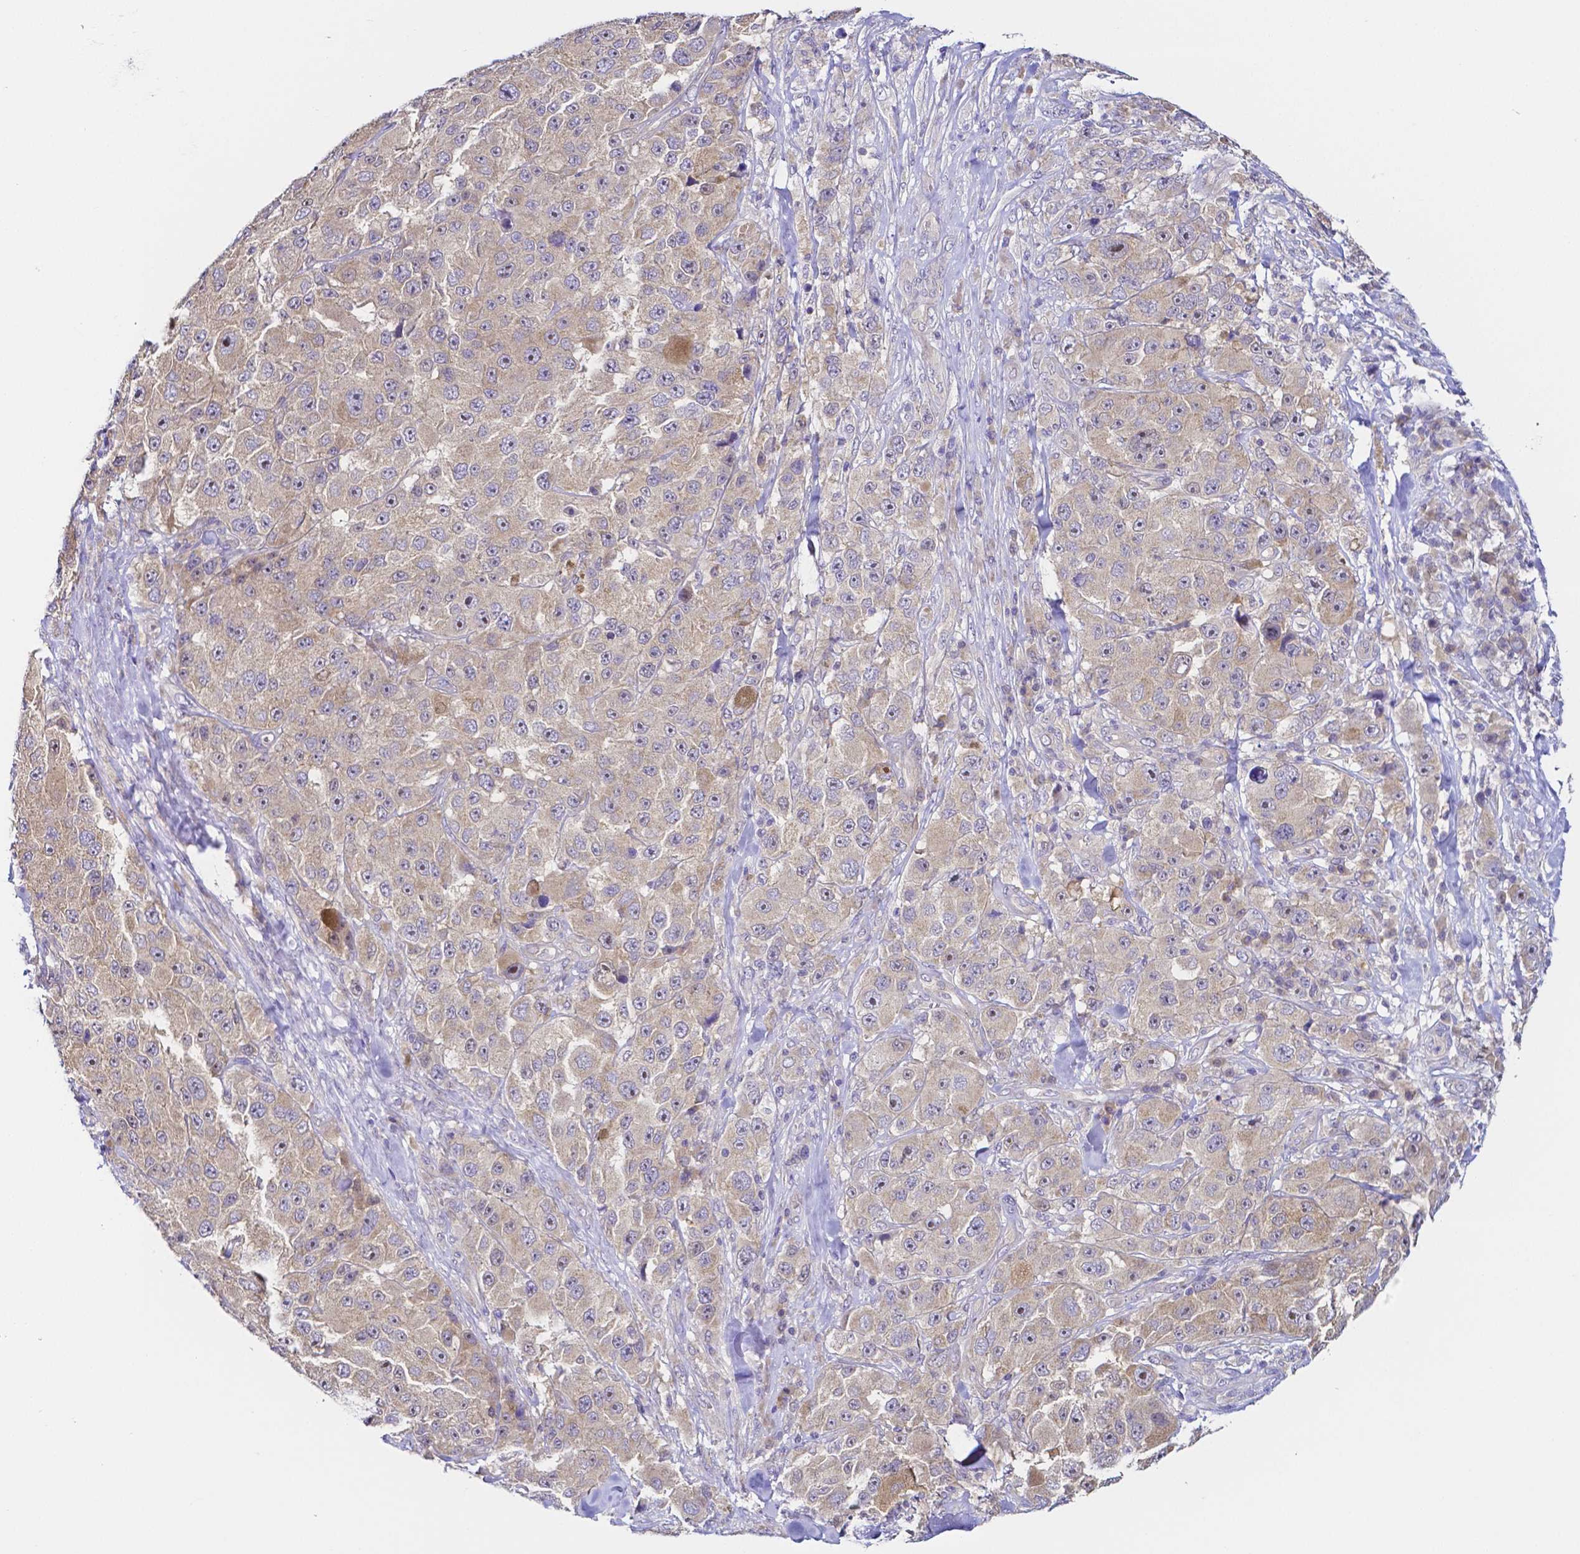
{"staining": {"intensity": "weak", "quantity": ">75%", "location": "cytoplasmic/membranous"}, "tissue": "melanoma", "cell_type": "Tumor cells", "image_type": "cancer", "snomed": [{"axis": "morphology", "description": "Malignant melanoma, Metastatic site"}, {"axis": "topography", "description": "Lymph node"}], "caption": "Immunohistochemical staining of melanoma displays low levels of weak cytoplasmic/membranous positivity in about >75% of tumor cells. The staining was performed using DAB (3,3'-diaminobenzidine), with brown indicating positive protein expression. Nuclei are stained blue with hematoxylin.", "gene": "PKP3", "patient": {"sex": "male", "age": 62}}